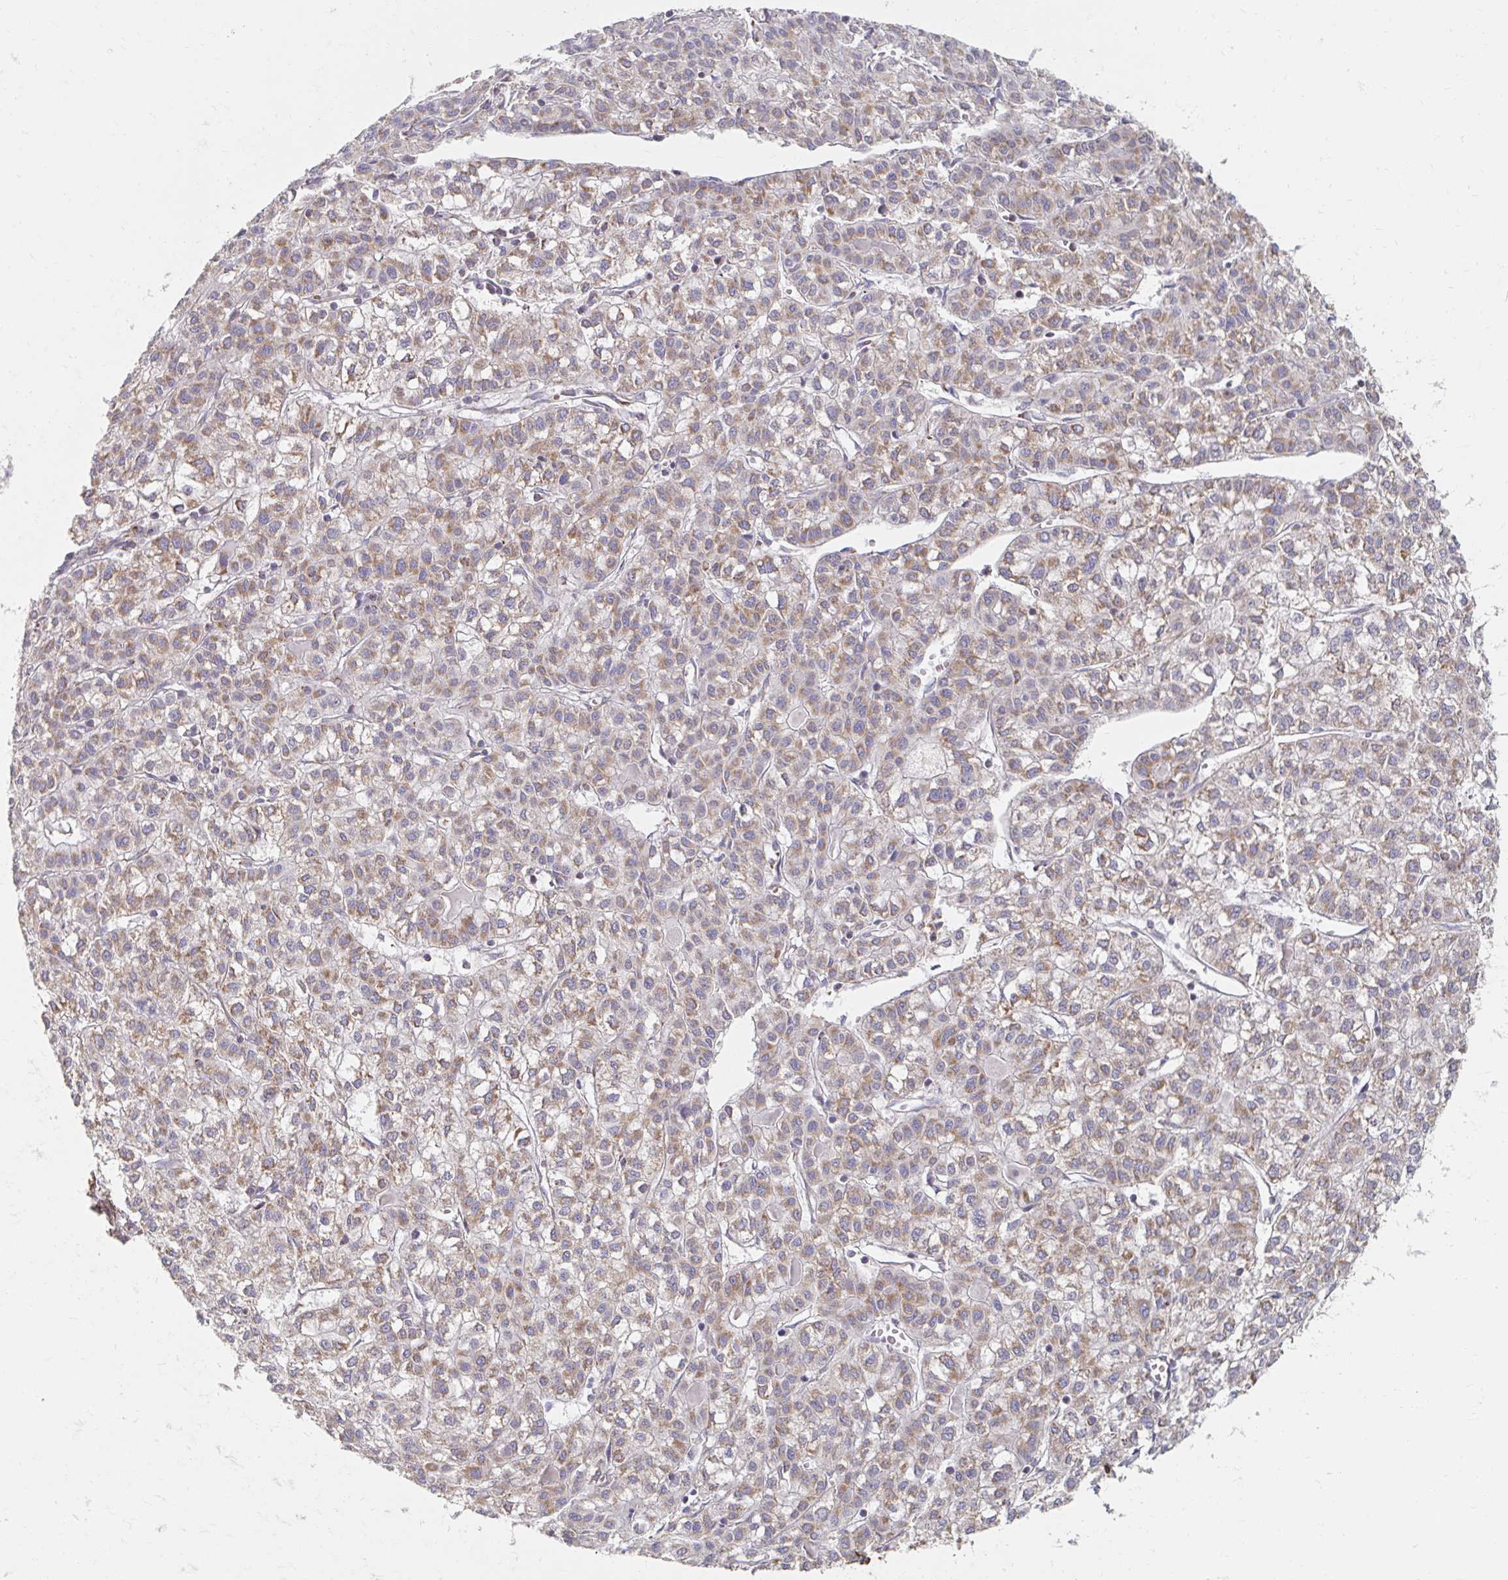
{"staining": {"intensity": "weak", "quantity": ">75%", "location": "cytoplasmic/membranous"}, "tissue": "liver cancer", "cell_type": "Tumor cells", "image_type": "cancer", "snomed": [{"axis": "morphology", "description": "Carcinoma, Hepatocellular, NOS"}, {"axis": "topography", "description": "Liver"}], "caption": "A high-resolution micrograph shows immunohistochemistry (IHC) staining of liver hepatocellular carcinoma, which exhibits weak cytoplasmic/membranous positivity in approximately >75% of tumor cells. (DAB (3,3'-diaminobenzidine) IHC with brightfield microscopy, high magnification).", "gene": "MAVS", "patient": {"sex": "female", "age": 43}}